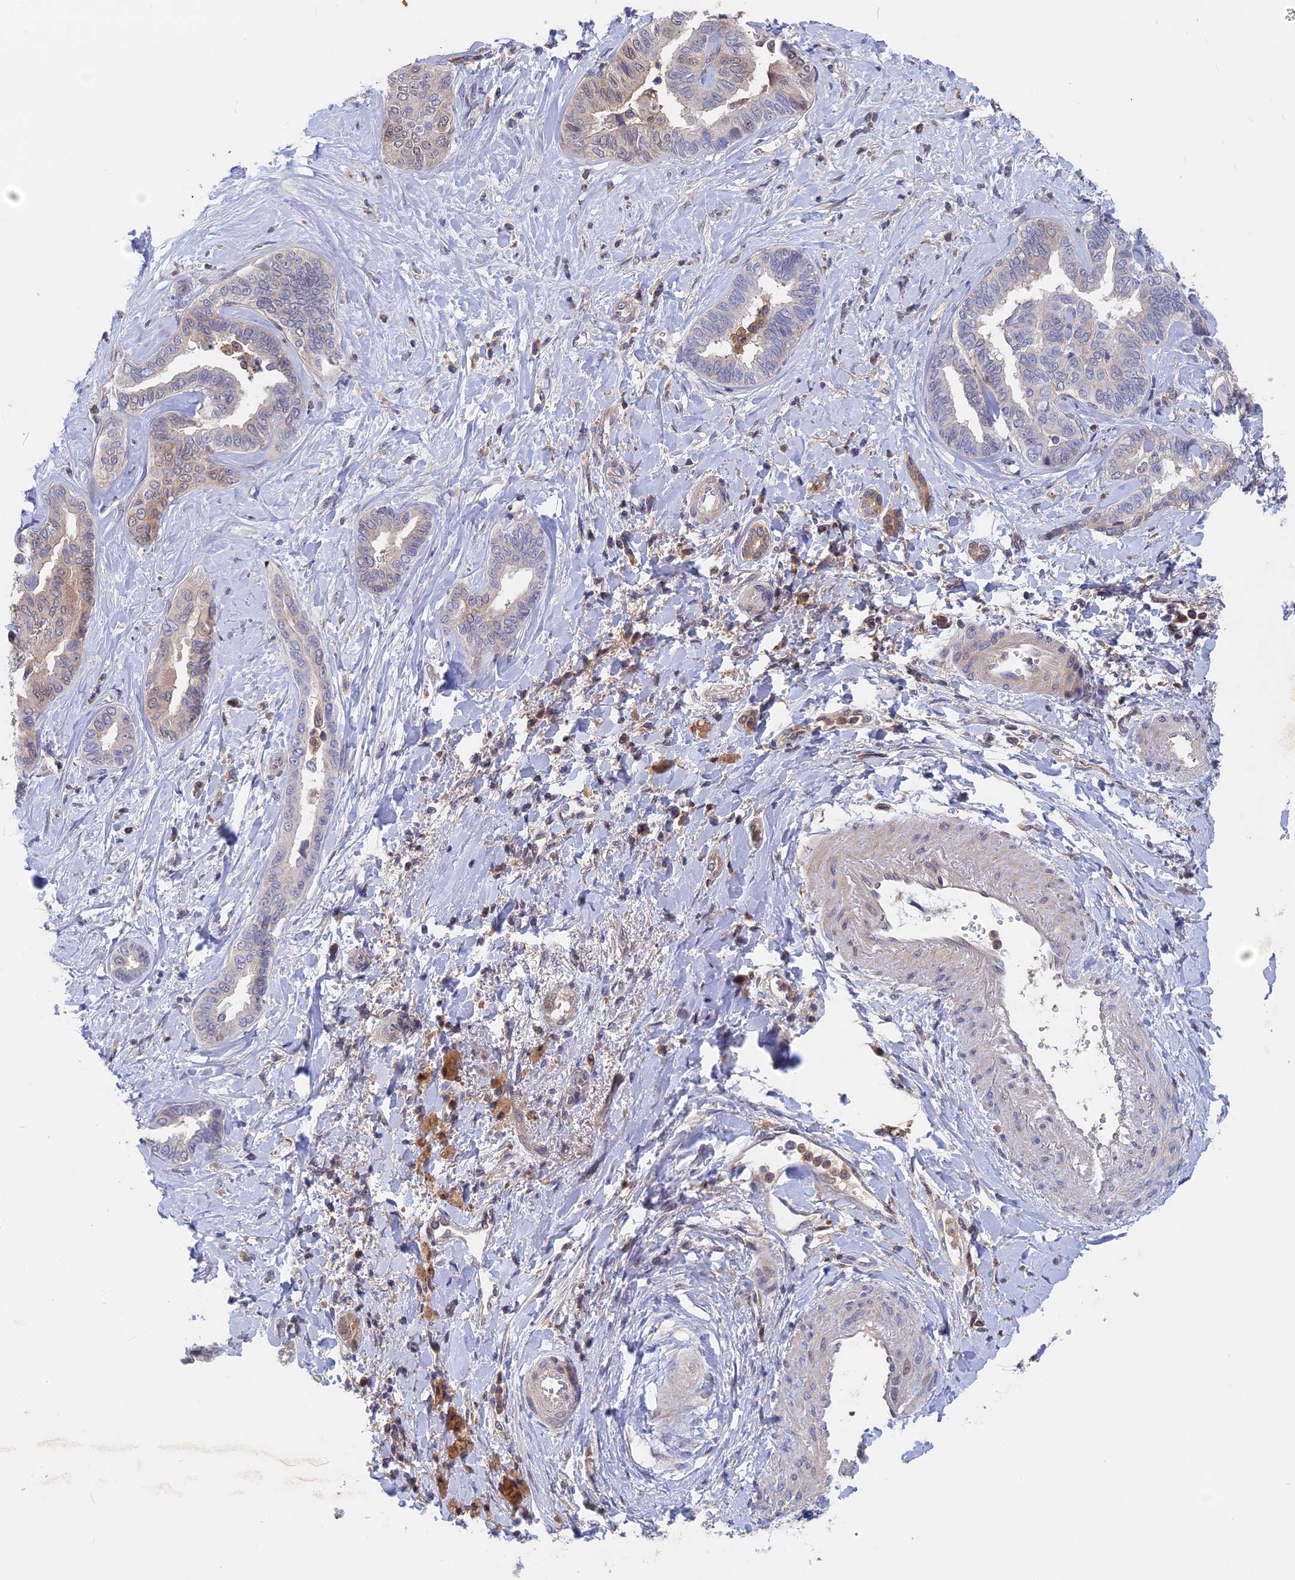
{"staining": {"intensity": "weak", "quantity": "<25%", "location": "nuclear"}, "tissue": "liver cancer", "cell_type": "Tumor cells", "image_type": "cancer", "snomed": [{"axis": "morphology", "description": "Cholangiocarcinoma"}, {"axis": "topography", "description": "Liver"}], "caption": "Tumor cells show no significant protein positivity in liver cholangiocarcinoma.", "gene": "BLVRA", "patient": {"sex": "female", "age": 77}}